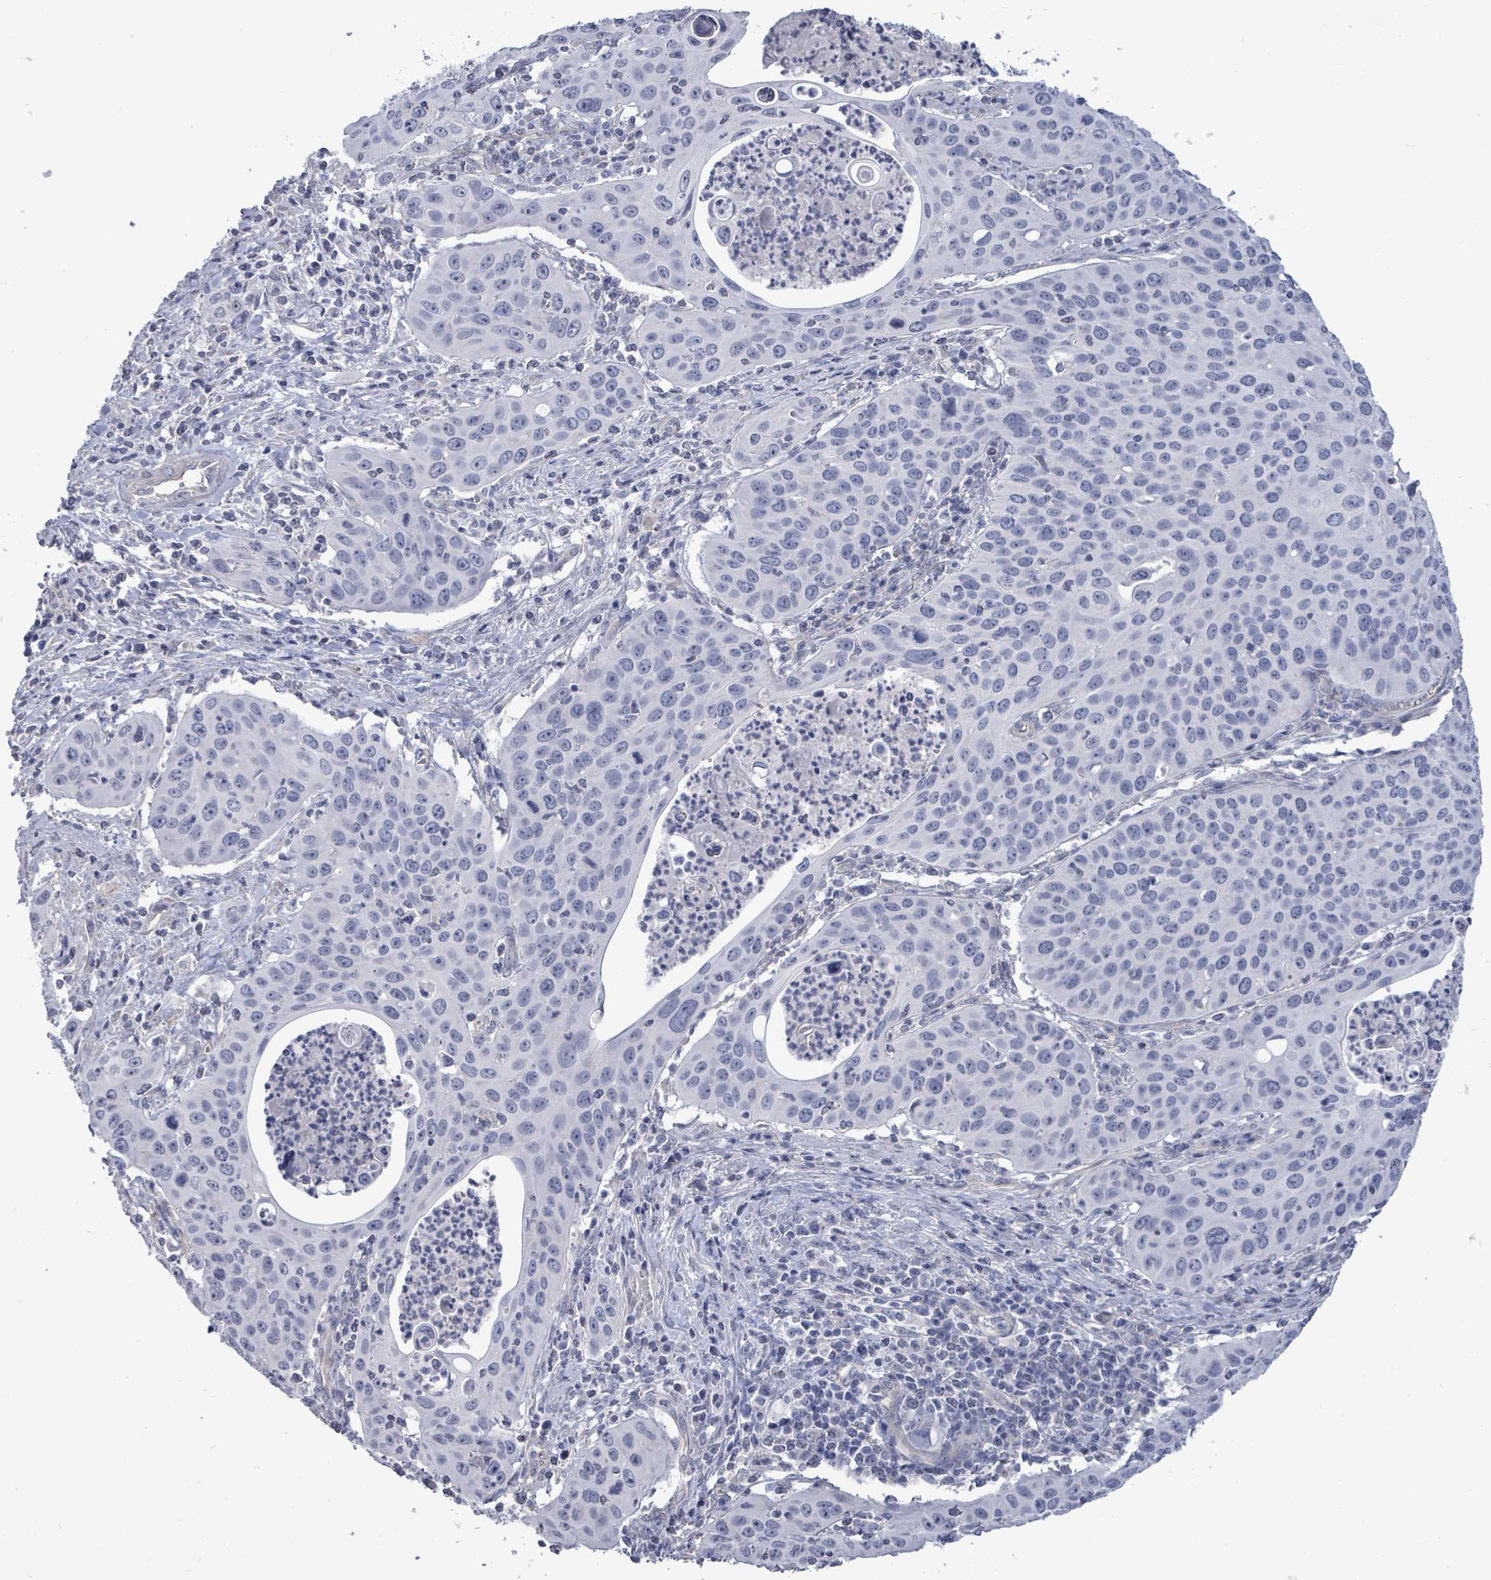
{"staining": {"intensity": "negative", "quantity": "none", "location": "none"}, "tissue": "cervical cancer", "cell_type": "Tumor cells", "image_type": "cancer", "snomed": [{"axis": "morphology", "description": "Squamous cell carcinoma, NOS"}, {"axis": "topography", "description": "Cervix"}], "caption": "This histopathology image is of squamous cell carcinoma (cervical) stained with immunohistochemistry (IHC) to label a protein in brown with the nuclei are counter-stained blue. There is no staining in tumor cells.", "gene": "CT45A5", "patient": {"sex": "female", "age": 36}}